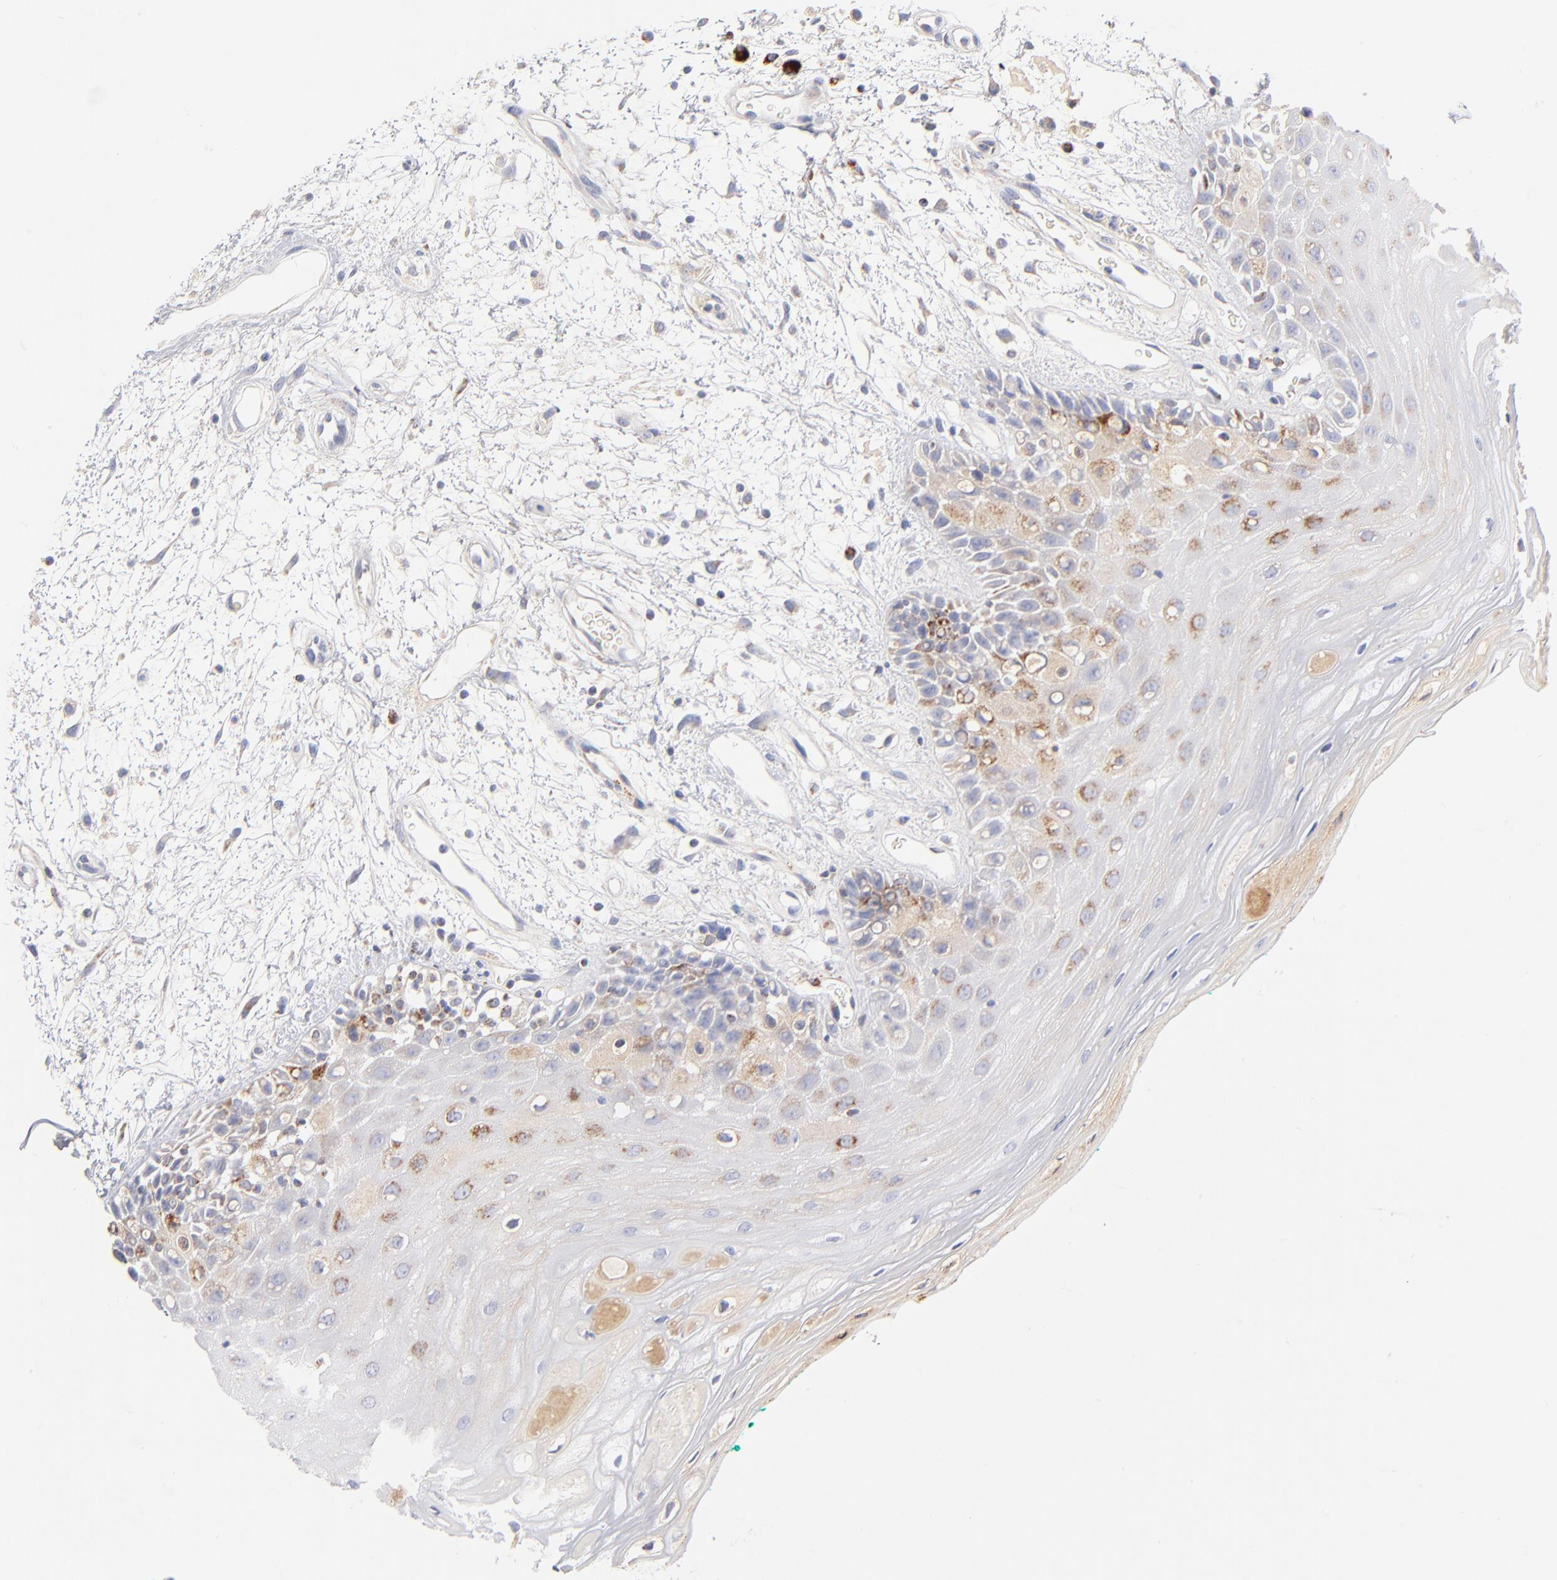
{"staining": {"intensity": "moderate", "quantity": "<25%", "location": "cytoplasmic/membranous"}, "tissue": "oral mucosa", "cell_type": "Squamous epithelial cells", "image_type": "normal", "snomed": [{"axis": "morphology", "description": "Normal tissue, NOS"}, {"axis": "morphology", "description": "Squamous cell carcinoma, NOS"}, {"axis": "topography", "description": "Skeletal muscle"}, {"axis": "topography", "description": "Oral tissue"}, {"axis": "topography", "description": "Head-Neck"}], "caption": "A high-resolution micrograph shows immunohistochemistry (IHC) staining of benign oral mucosa, which exhibits moderate cytoplasmic/membranous expression in approximately <25% of squamous epithelial cells.", "gene": "DLAT", "patient": {"sex": "female", "age": 84}}